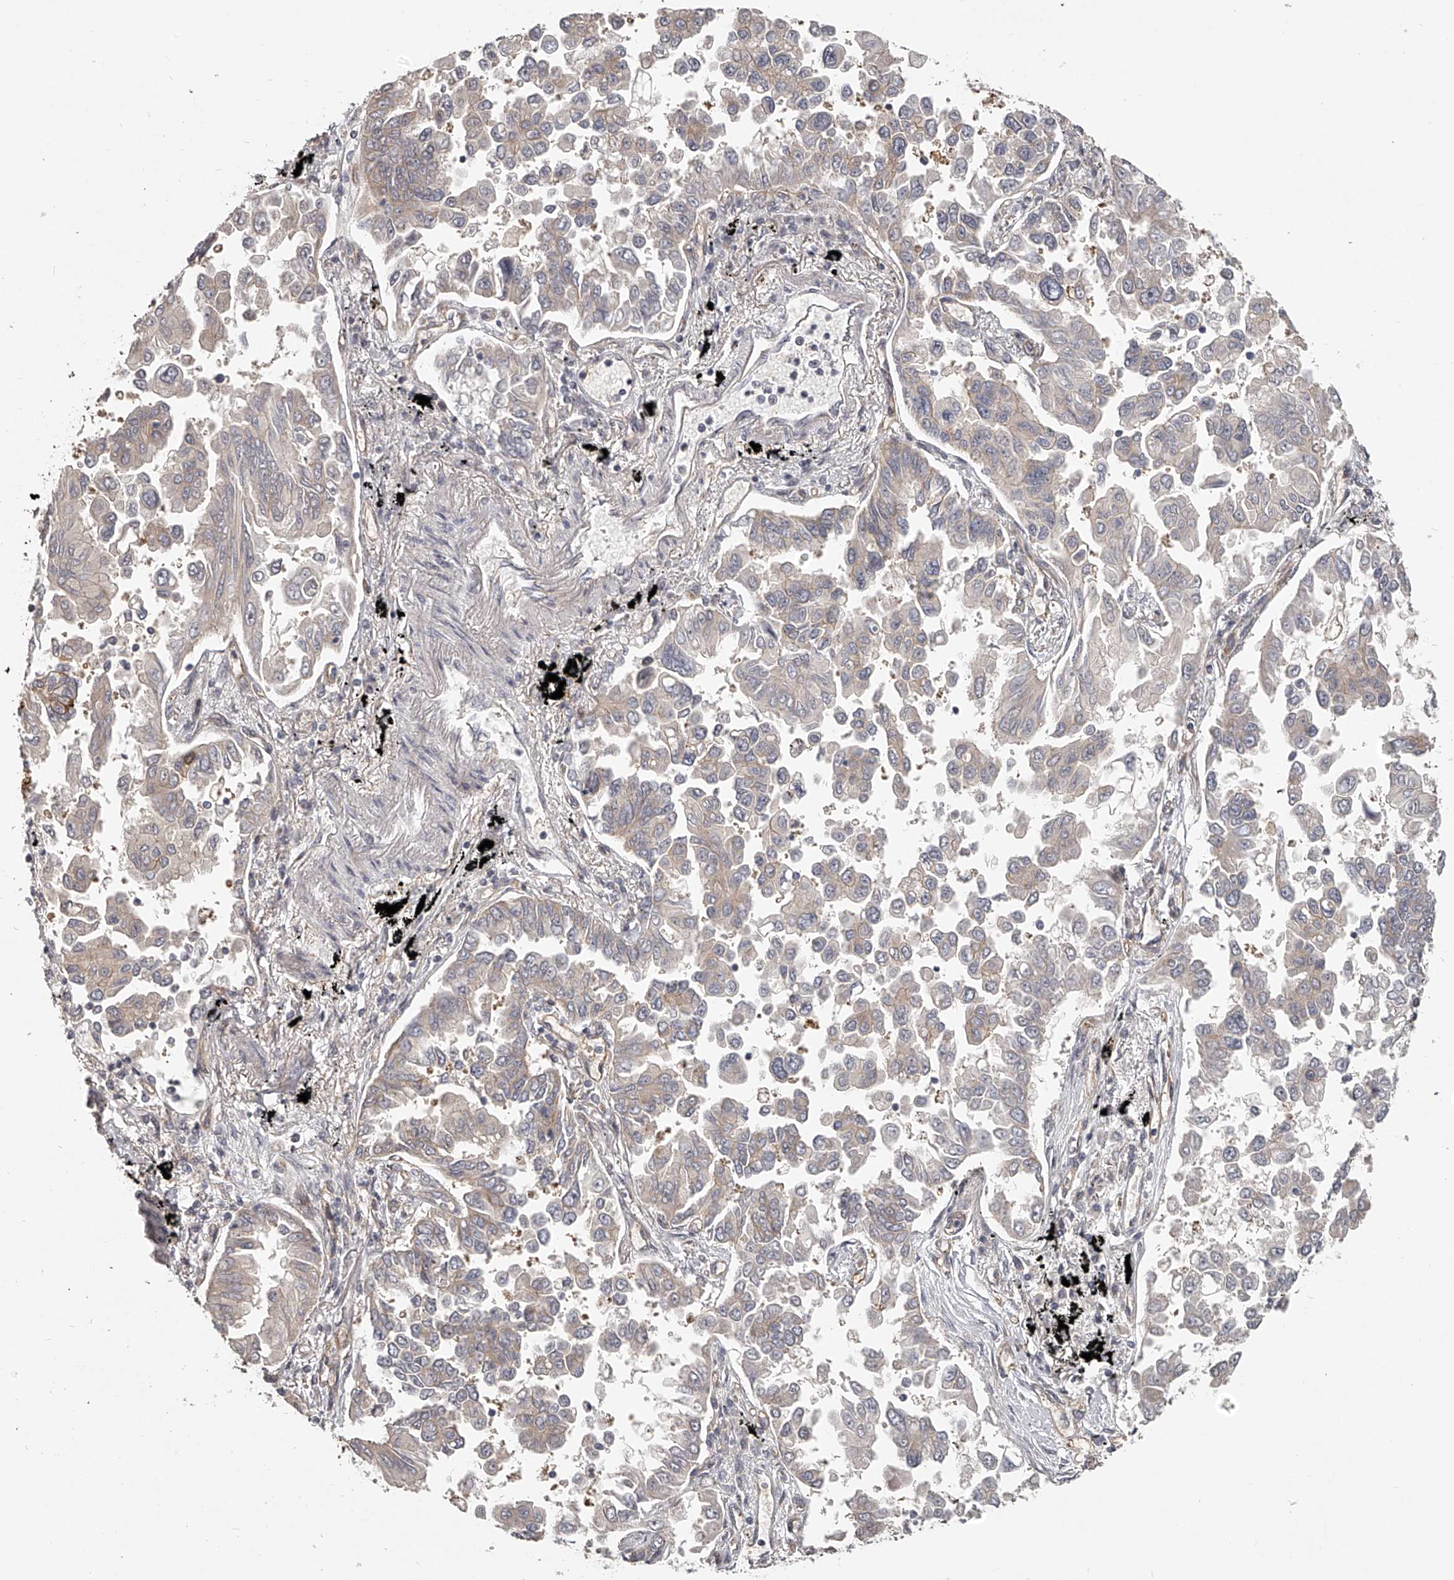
{"staining": {"intensity": "weak", "quantity": "<25%", "location": "cytoplasmic/membranous"}, "tissue": "lung cancer", "cell_type": "Tumor cells", "image_type": "cancer", "snomed": [{"axis": "morphology", "description": "Adenocarcinoma, NOS"}, {"axis": "topography", "description": "Lung"}], "caption": "Immunohistochemistry (IHC) micrograph of neoplastic tissue: human lung adenocarcinoma stained with DAB reveals no significant protein positivity in tumor cells.", "gene": "ZNF582", "patient": {"sex": "female", "age": 67}}